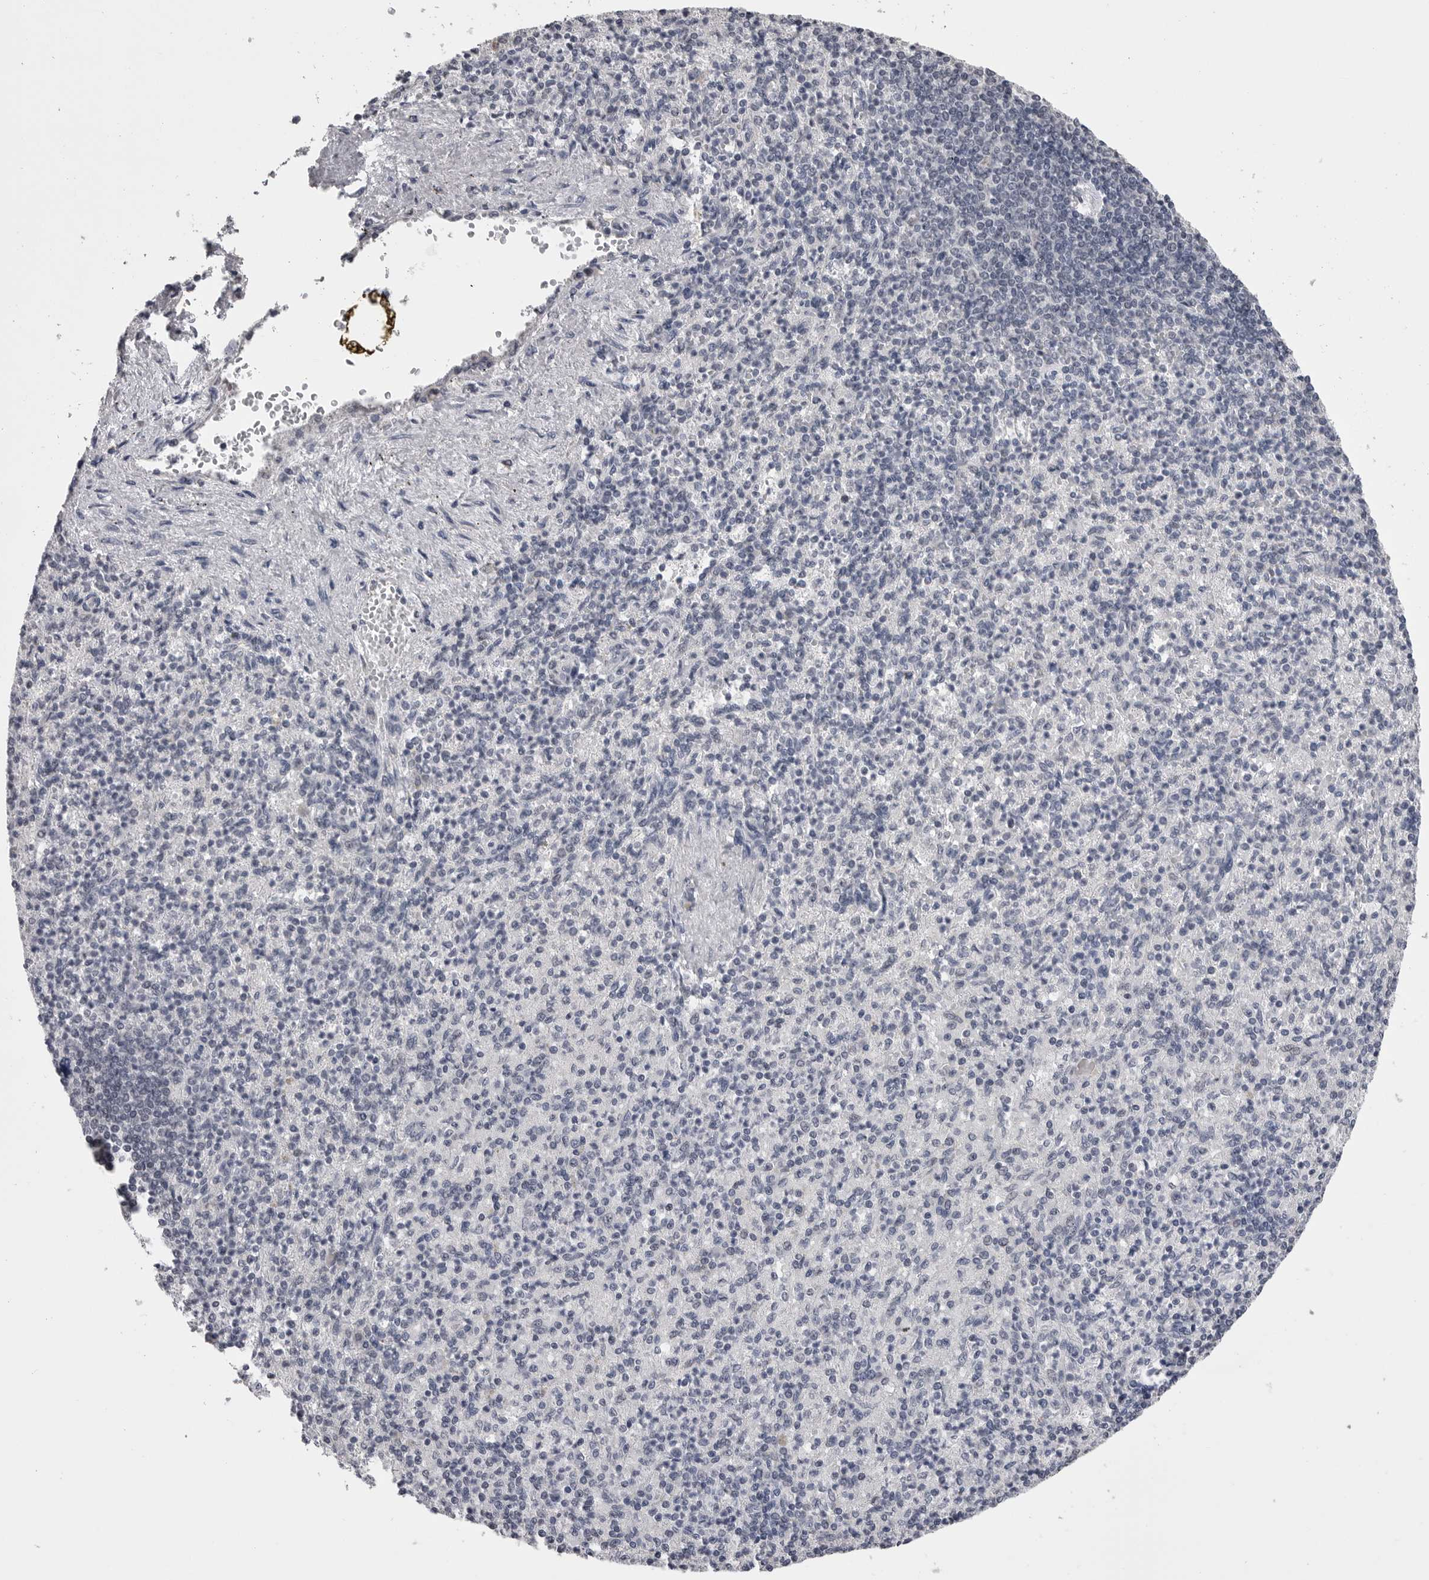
{"staining": {"intensity": "negative", "quantity": "none", "location": "none"}, "tissue": "spleen", "cell_type": "Cells in red pulp", "image_type": "normal", "snomed": [{"axis": "morphology", "description": "Normal tissue, NOS"}, {"axis": "topography", "description": "Spleen"}], "caption": "A micrograph of spleen stained for a protein displays no brown staining in cells in red pulp. (Stains: DAB immunohistochemistry with hematoxylin counter stain, Microscopy: brightfield microscopy at high magnification).", "gene": "DLG2", "patient": {"sex": "female", "age": 74}}